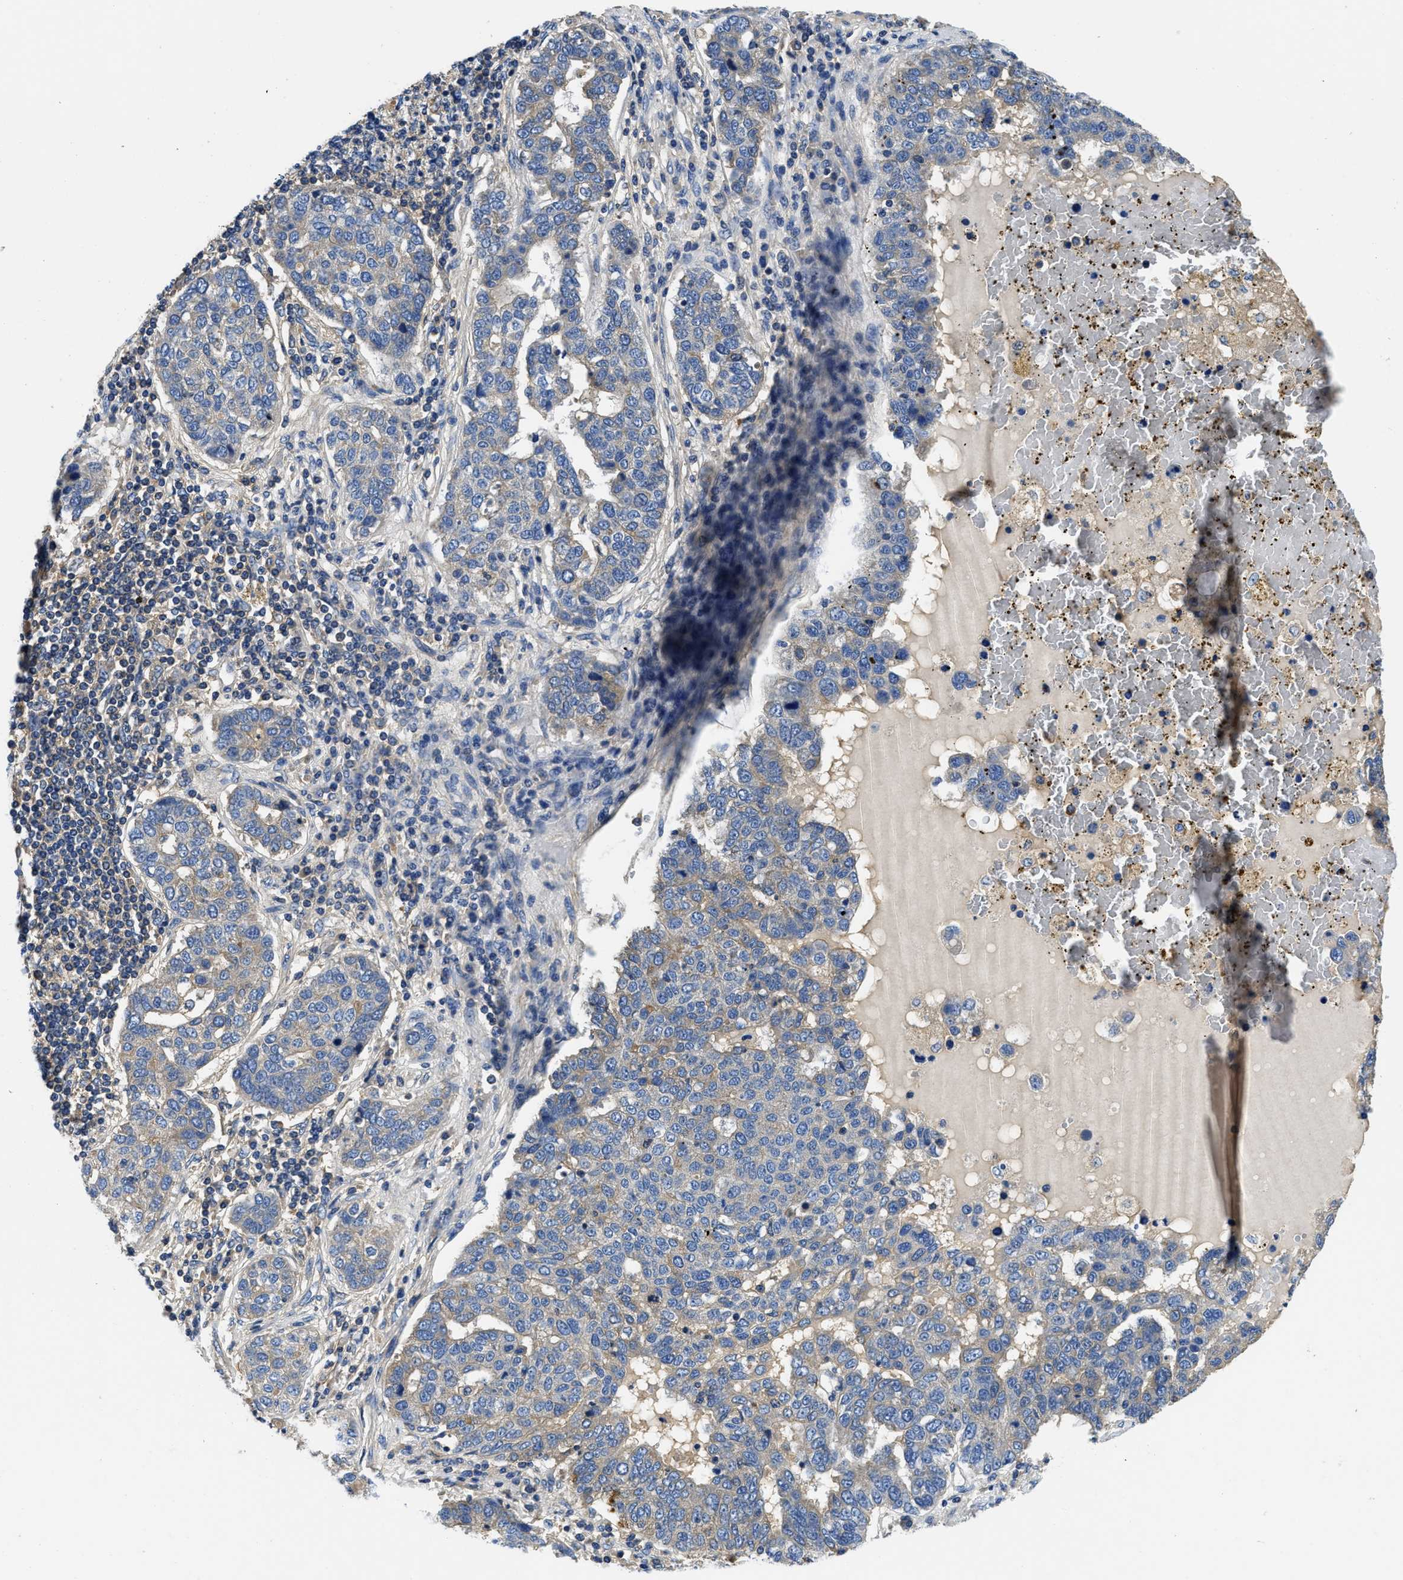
{"staining": {"intensity": "negative", "quantity": "none", "location": "none"}, "tissue": "pancreatic cancer", "cell_type": "Tumor cells", "image_type": "cancer", "snomed": [{"axis": "morphology", "description": "Adenocarcinoma, NOS"}, {"axis": "topography", "description": "Pancreas"}], "caption": "Tumor cells show no significant expression in pancreatic cancer. Nuclei are stained in blue.", "gene": "STAT2", "patient": {"sex": "female", "age": 61}}